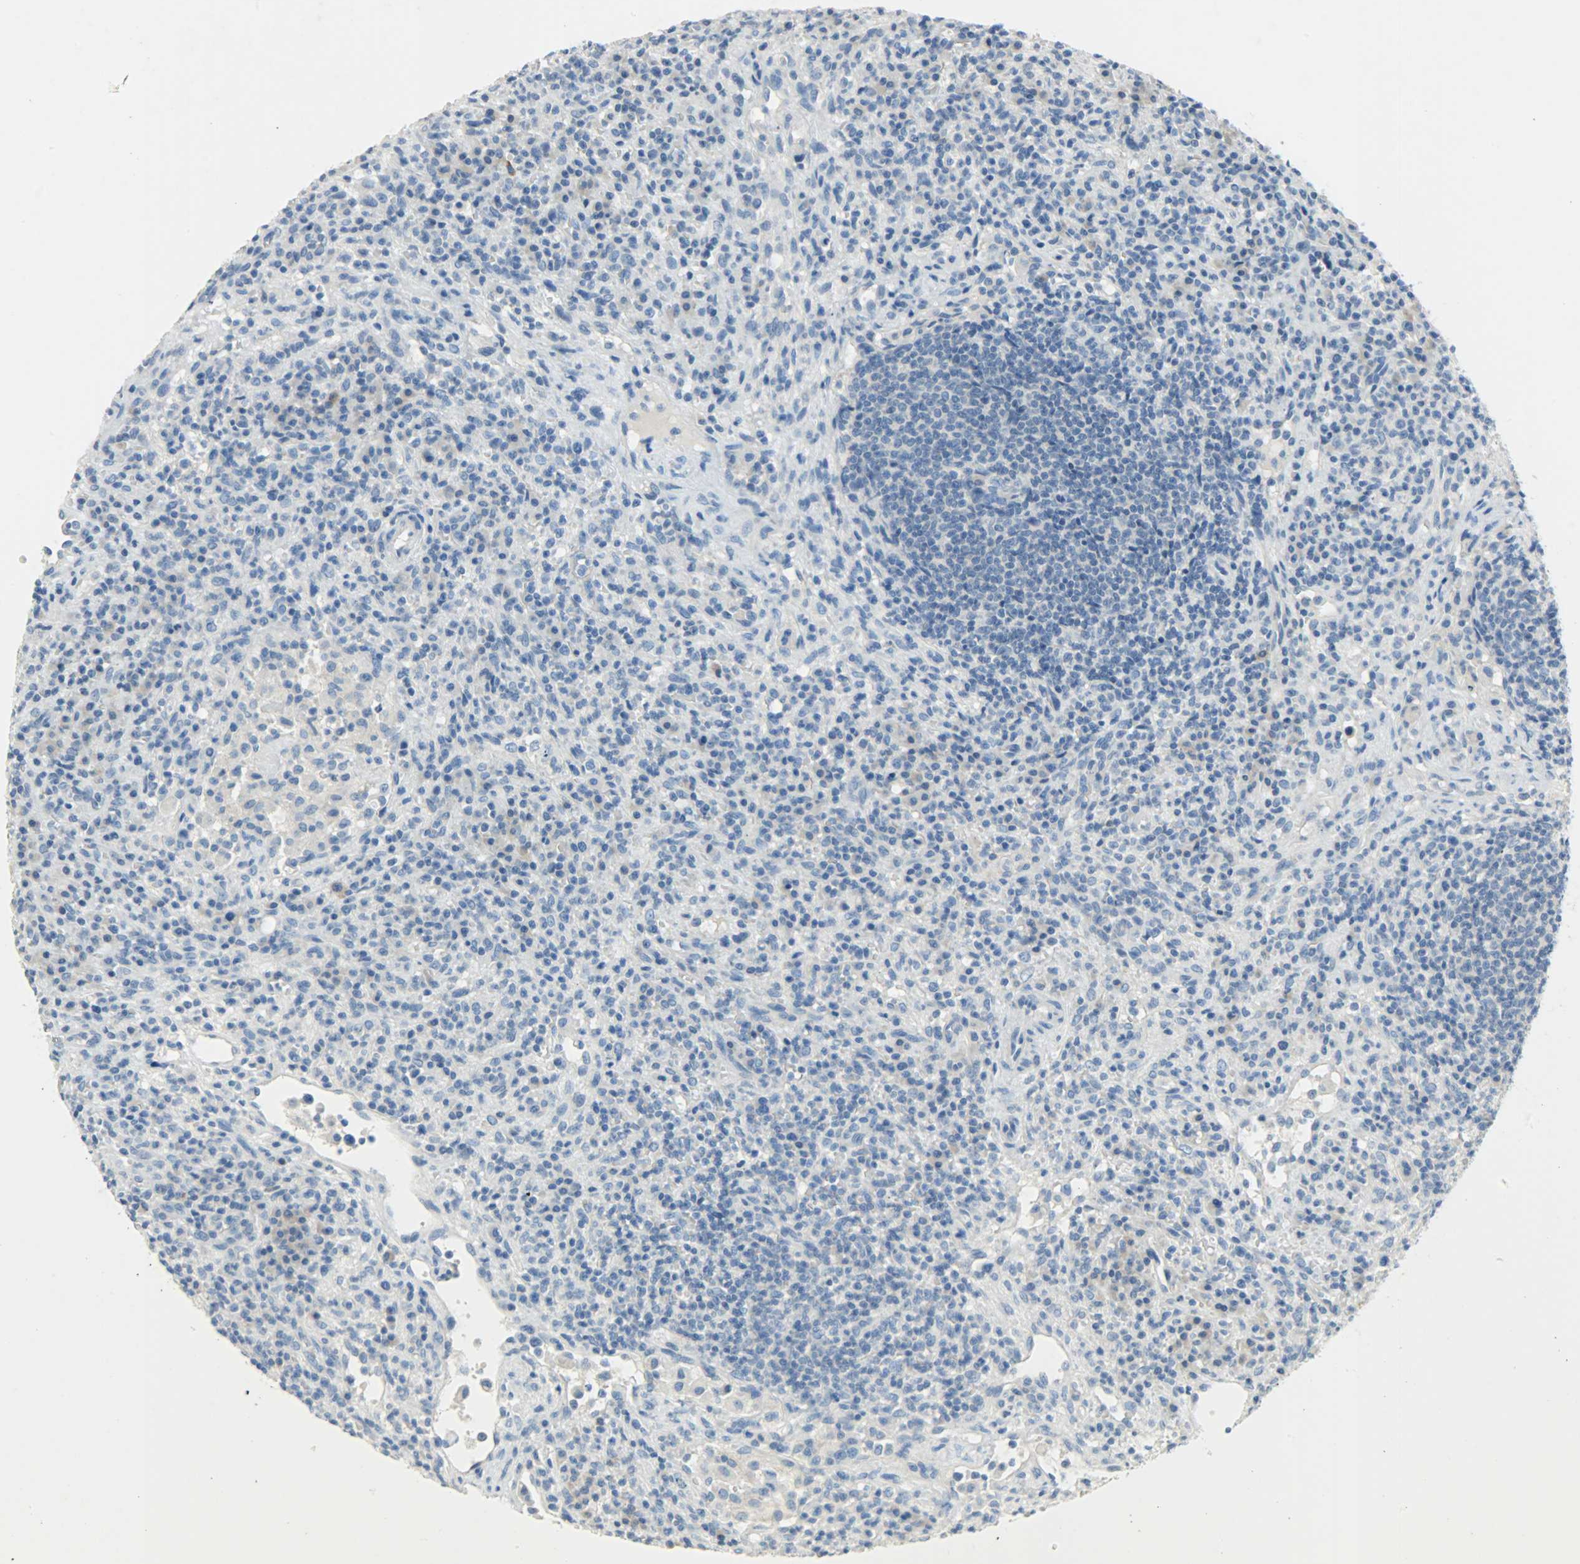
{"staining": {"intensity": "negative", "quantity": "none", "location": "none"}, "tissue": "lymphoma", "cell_type": "Tumor cells", "image_type": "cancer", "snomed": [{"axis": "morphology", "description": "Hodgkin's disease, NOS"}, {"axis": "topography", "description": "Lymph node"}], "caption": "The photomicrograph demonstrates no significant staining in tumor cells of lymphoma.", "gene": "PROM1", "patient": {"sex": "male", "age": 65}}